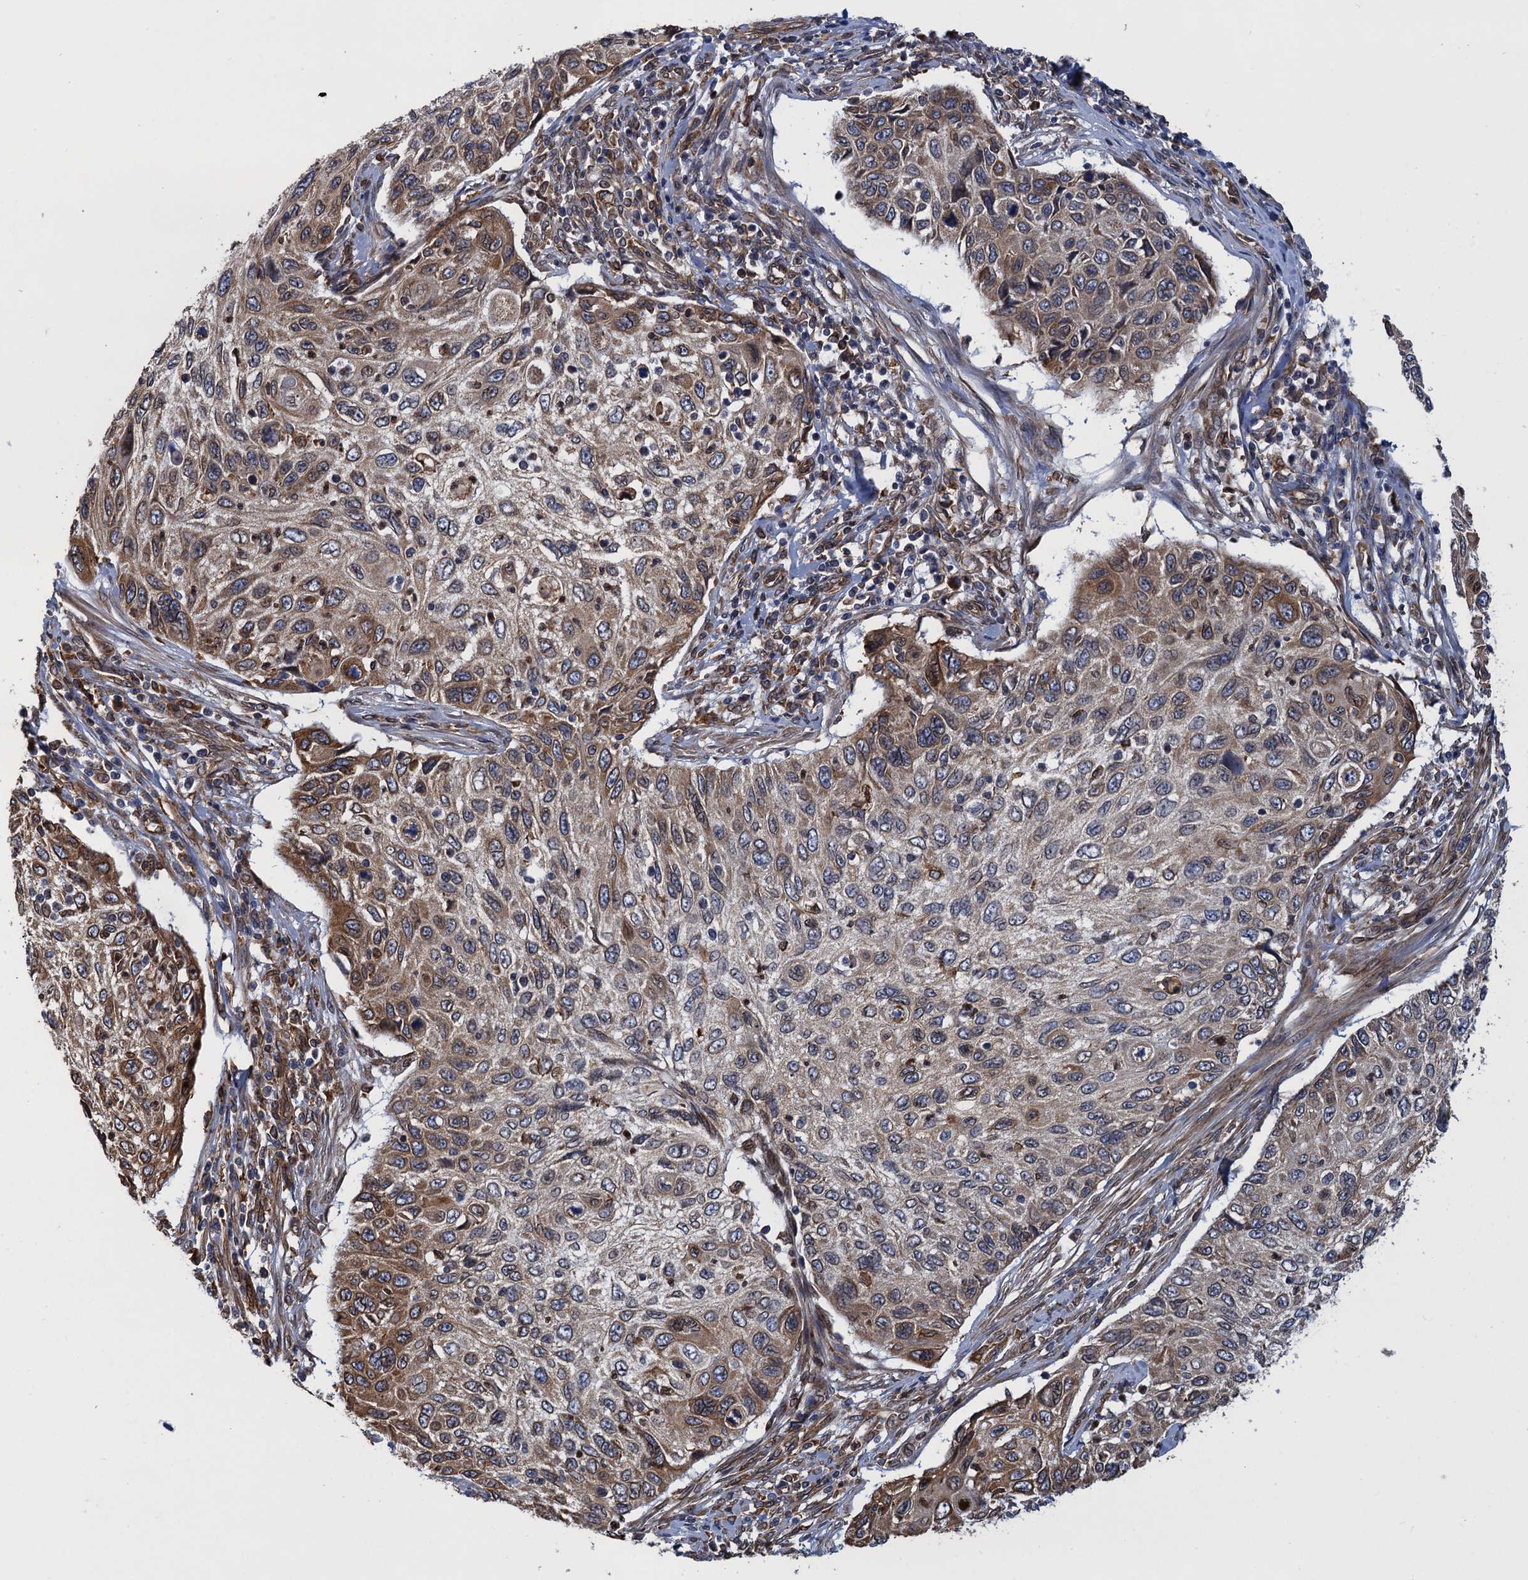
{"staining": {"intensity": "moderate", "quantity": "25%-75%", "location": "cytoplasmic/membranous"}, "tissue": "cervical cancer", "cell_type": "Tumor cells", "image_type": "cancer", "snomed": [{"axis": "morphology", "description": "Squamous cell carcinoma, NOS"}, {"axis": "topography", "description": "Cervix"}], "caption": "High-magnification brightfield microscopy of squamous cell carcinoma (cervical) stained with DAB (brown) and counterstained with hematoxylin (blue). tumor cells exhibit moderate cytoplasmic/membranous positivity is seen in about25%-75% of cells.", "gene": "ARMC5", "patient": {"sex": "female", "age": 70}}